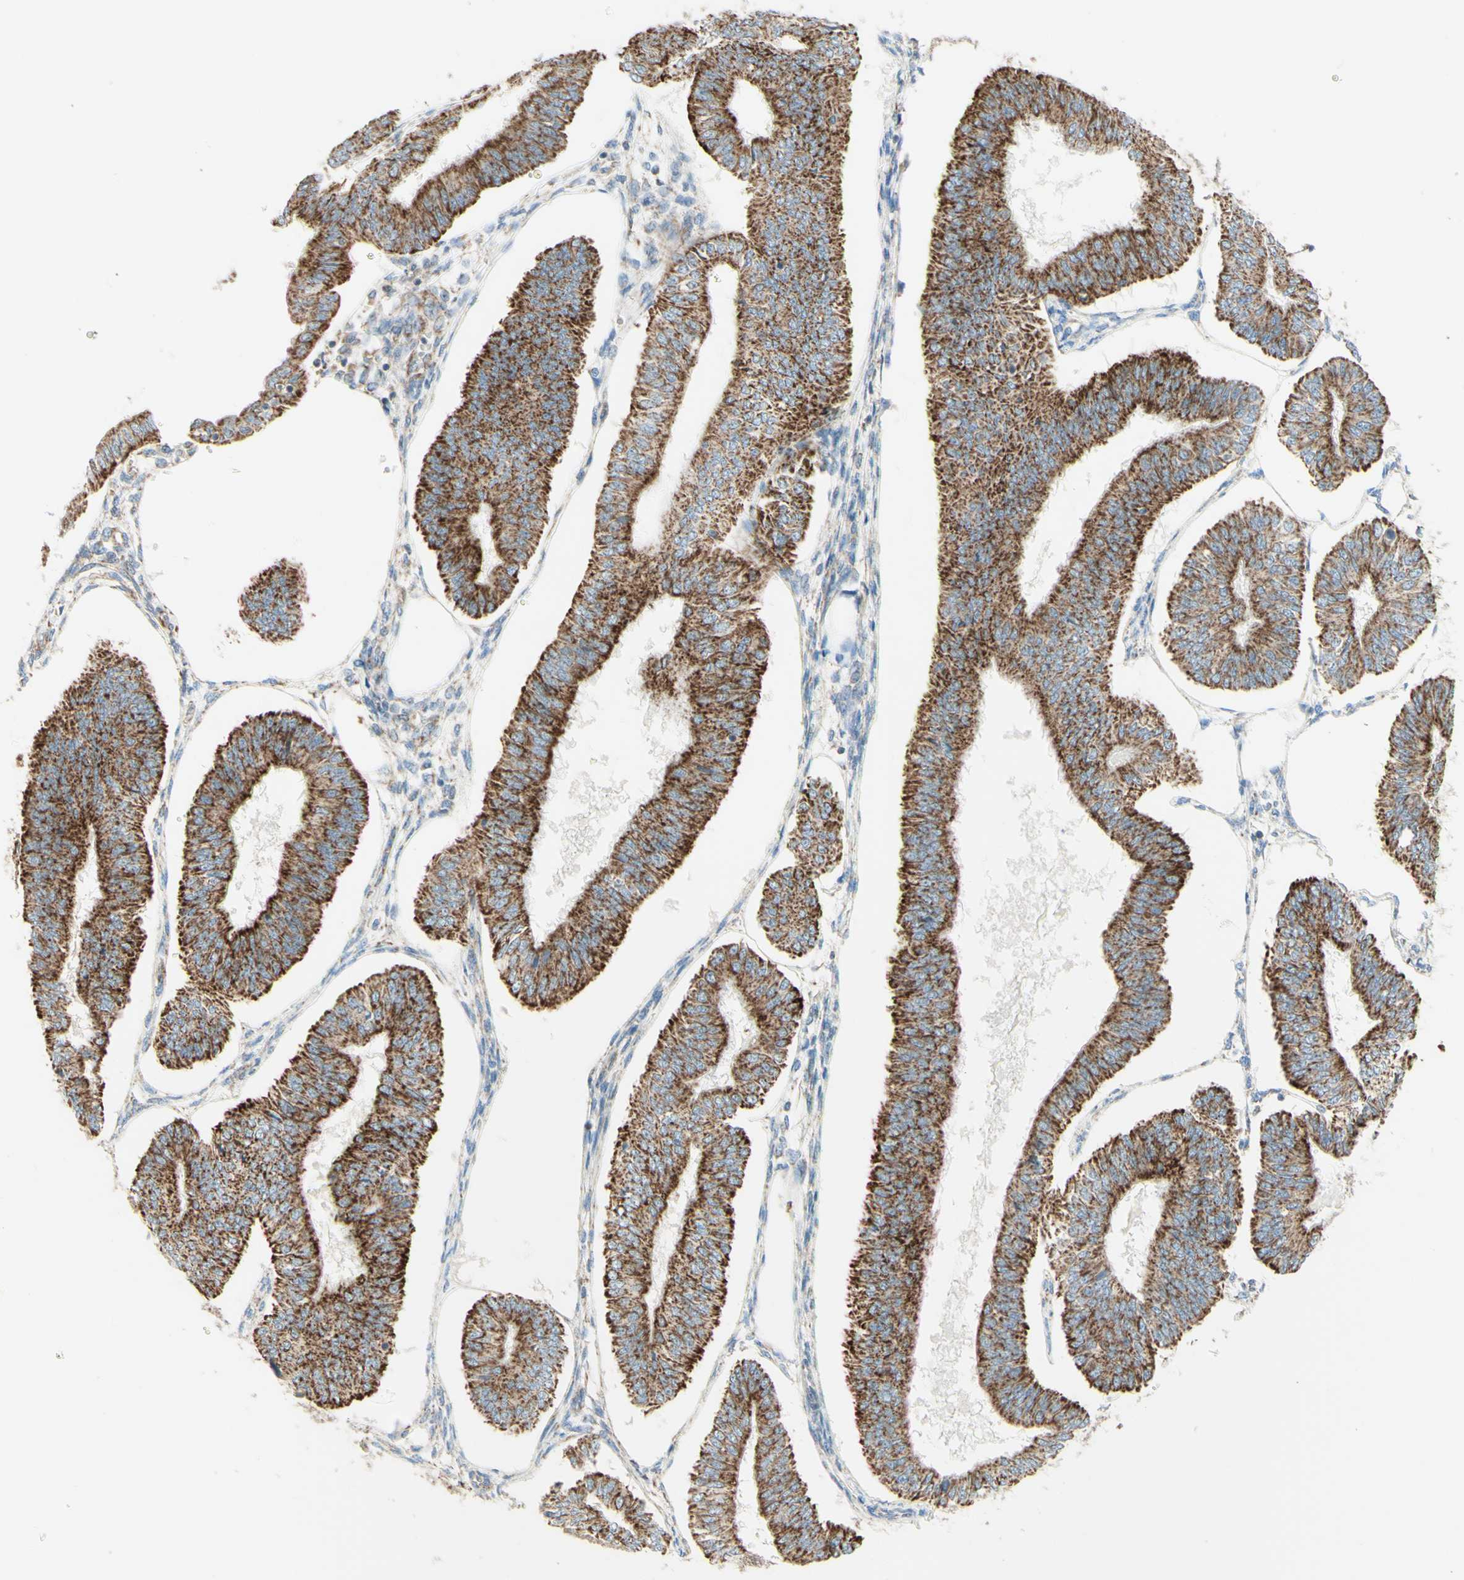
{"staining": {"intensity": "strong", "quantity": ">75%", "location": "cytoplasmic/membranous"}, "tissue": "endometrial cancer", "cell_type": "Tumor cells", "image_type": "cancer", "snomed": [{"axis": "morphology", "description": "Adenocarcinoma, NOS"}, {"axis": "topography", "description": "Endometrium"}], "caption": "DAB (3,3'-diaminobenzidine) immunohistochemical staining of endometrial cancer (adenocarcinoma) displays strong cytoplasmic/membranous protein staining in about >75% of tumor cells.", "gene": "ARMC10", "patient": {"sex": "female", "age": 58}}